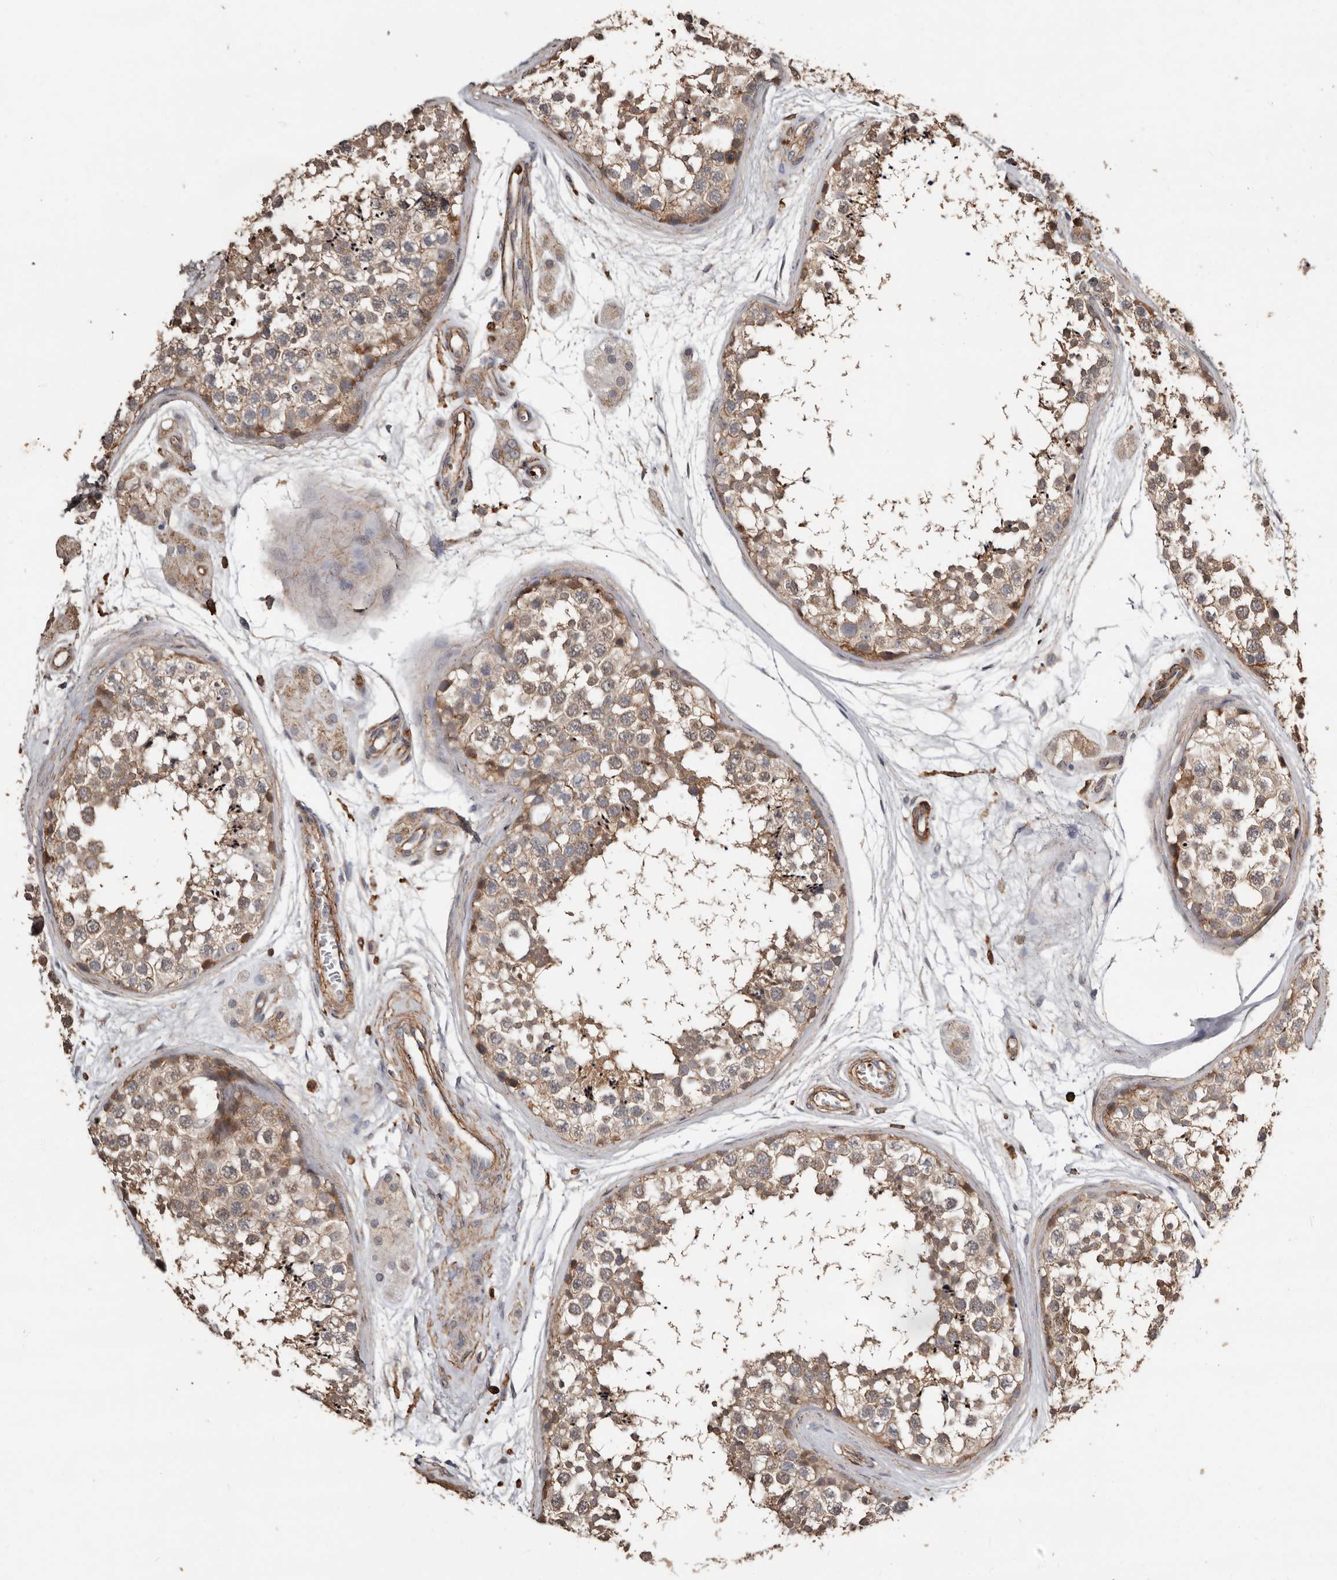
{"staining": {"intensity": "moderate", "quantity": "25%-75%", "location": "cytoplasmic/membranous"}, "tissue": "testis", "cell_type": "Cells in seminiferous ducts", "image_type": "normal", "snomed": [{"axis": "morphology", "description": "Normal tissue, NOS"}, {"axis": "topography", "description": "Testis"}], "caption": "Testis stained for a protein reveals moderate cytoplasmic/membranous positivity in cells in seminiferous ducts. (DAB IHC, brown staining for protein, blue staining for nuclei).", "gene": "GSK3A", "patient": {"sex": "male", "age": 56}}